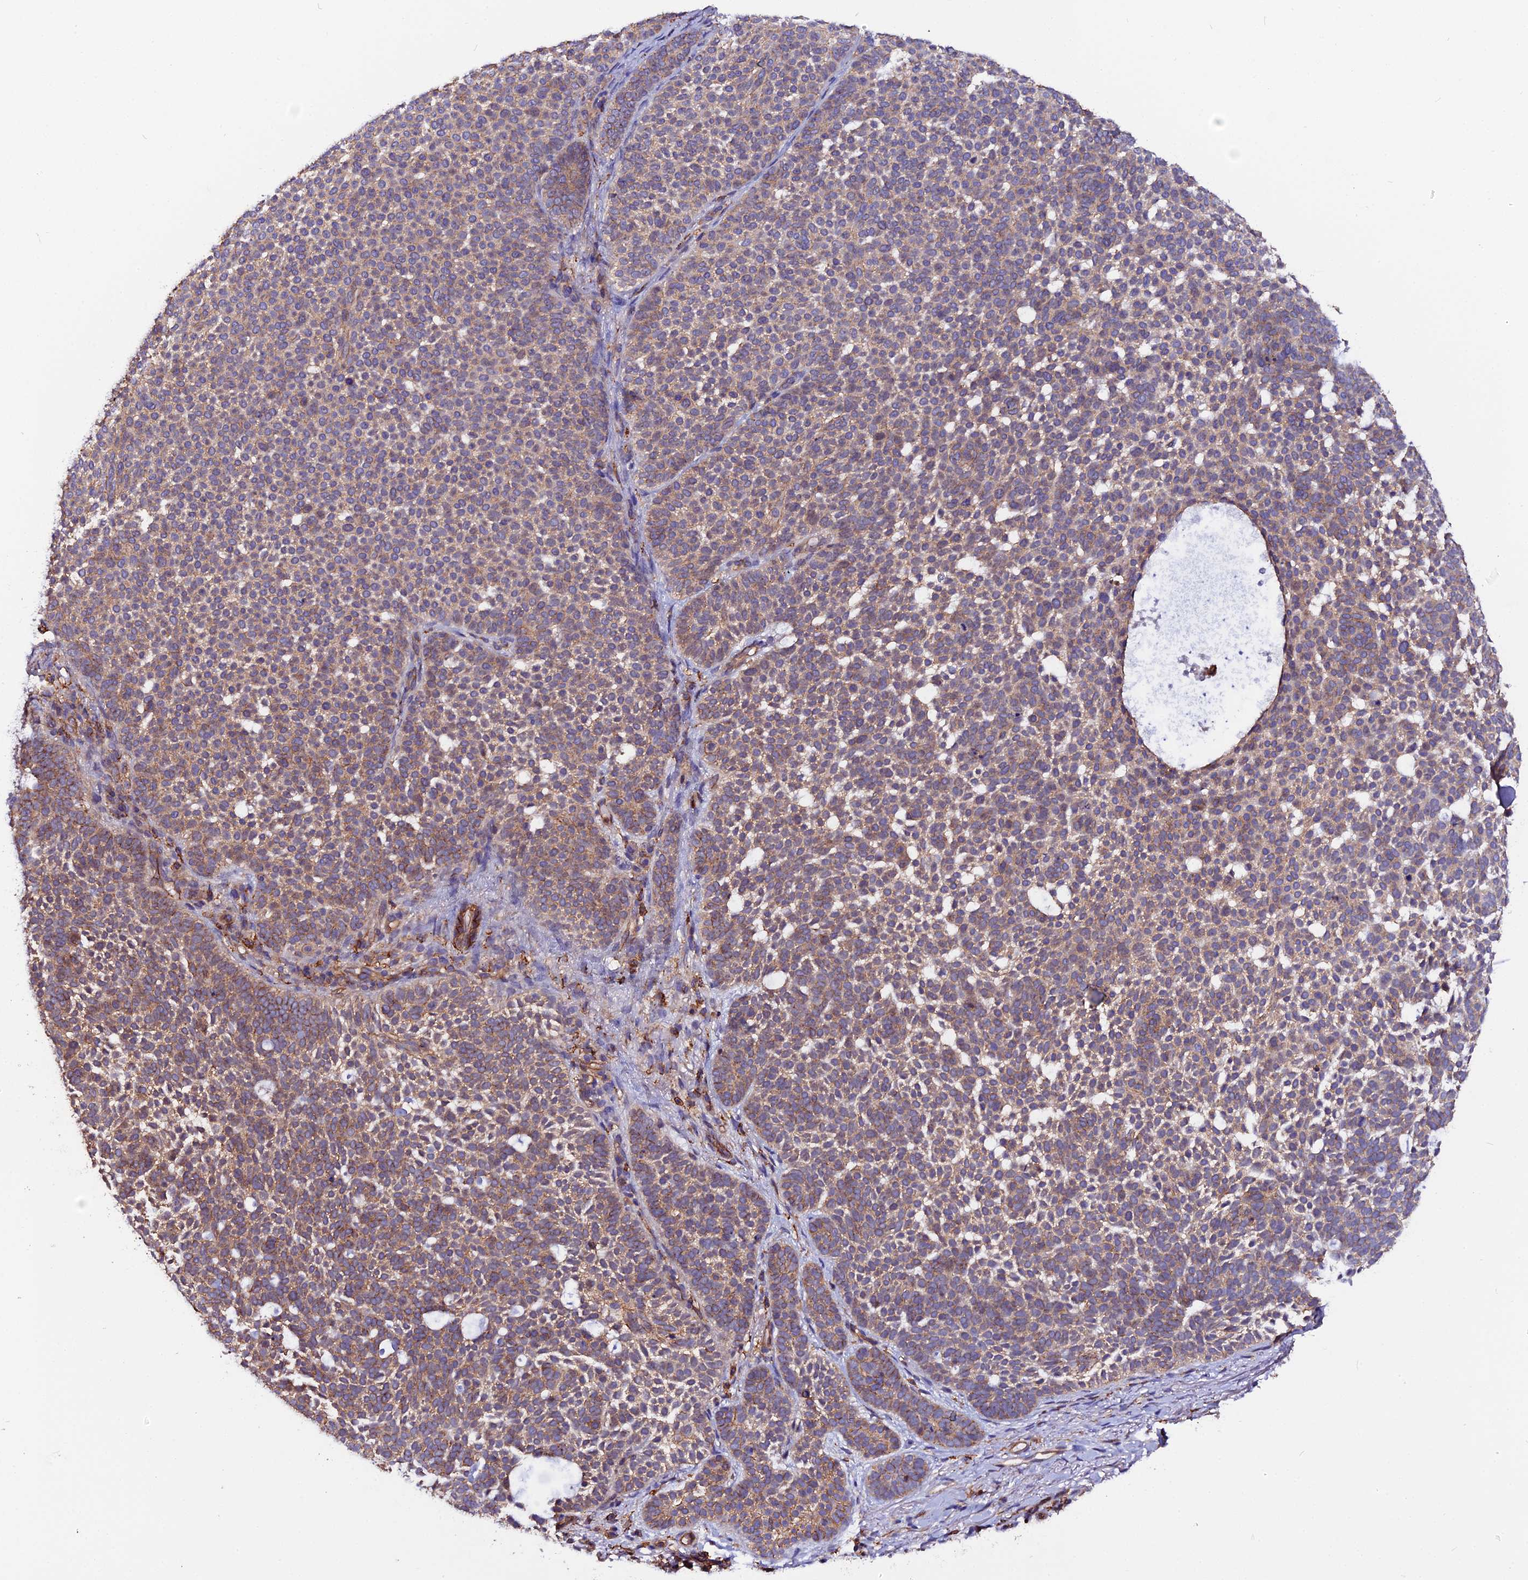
{"staining": {"intensity": "moderate", "quantity": "25%-75%", "location": "cytoplasmic/membranous"}, "tissue": "skin cancer", "cell_type": "Tumor cells", "image_type": "cancer", "snomed": [{"axis": "morphology", "description": "Basal cell carcinoma"}, {"axis": "topography", "description": "Skin"}], "caption": "Protein analysis of skin cancer (basal cell carcinoma) tissue demonstrates moderate cytoplasmic/membranous staining in approximately 25%-75% of tumor cells.", "gene": "USP17L15", "patient": {"sex": "female", "age": 77}}